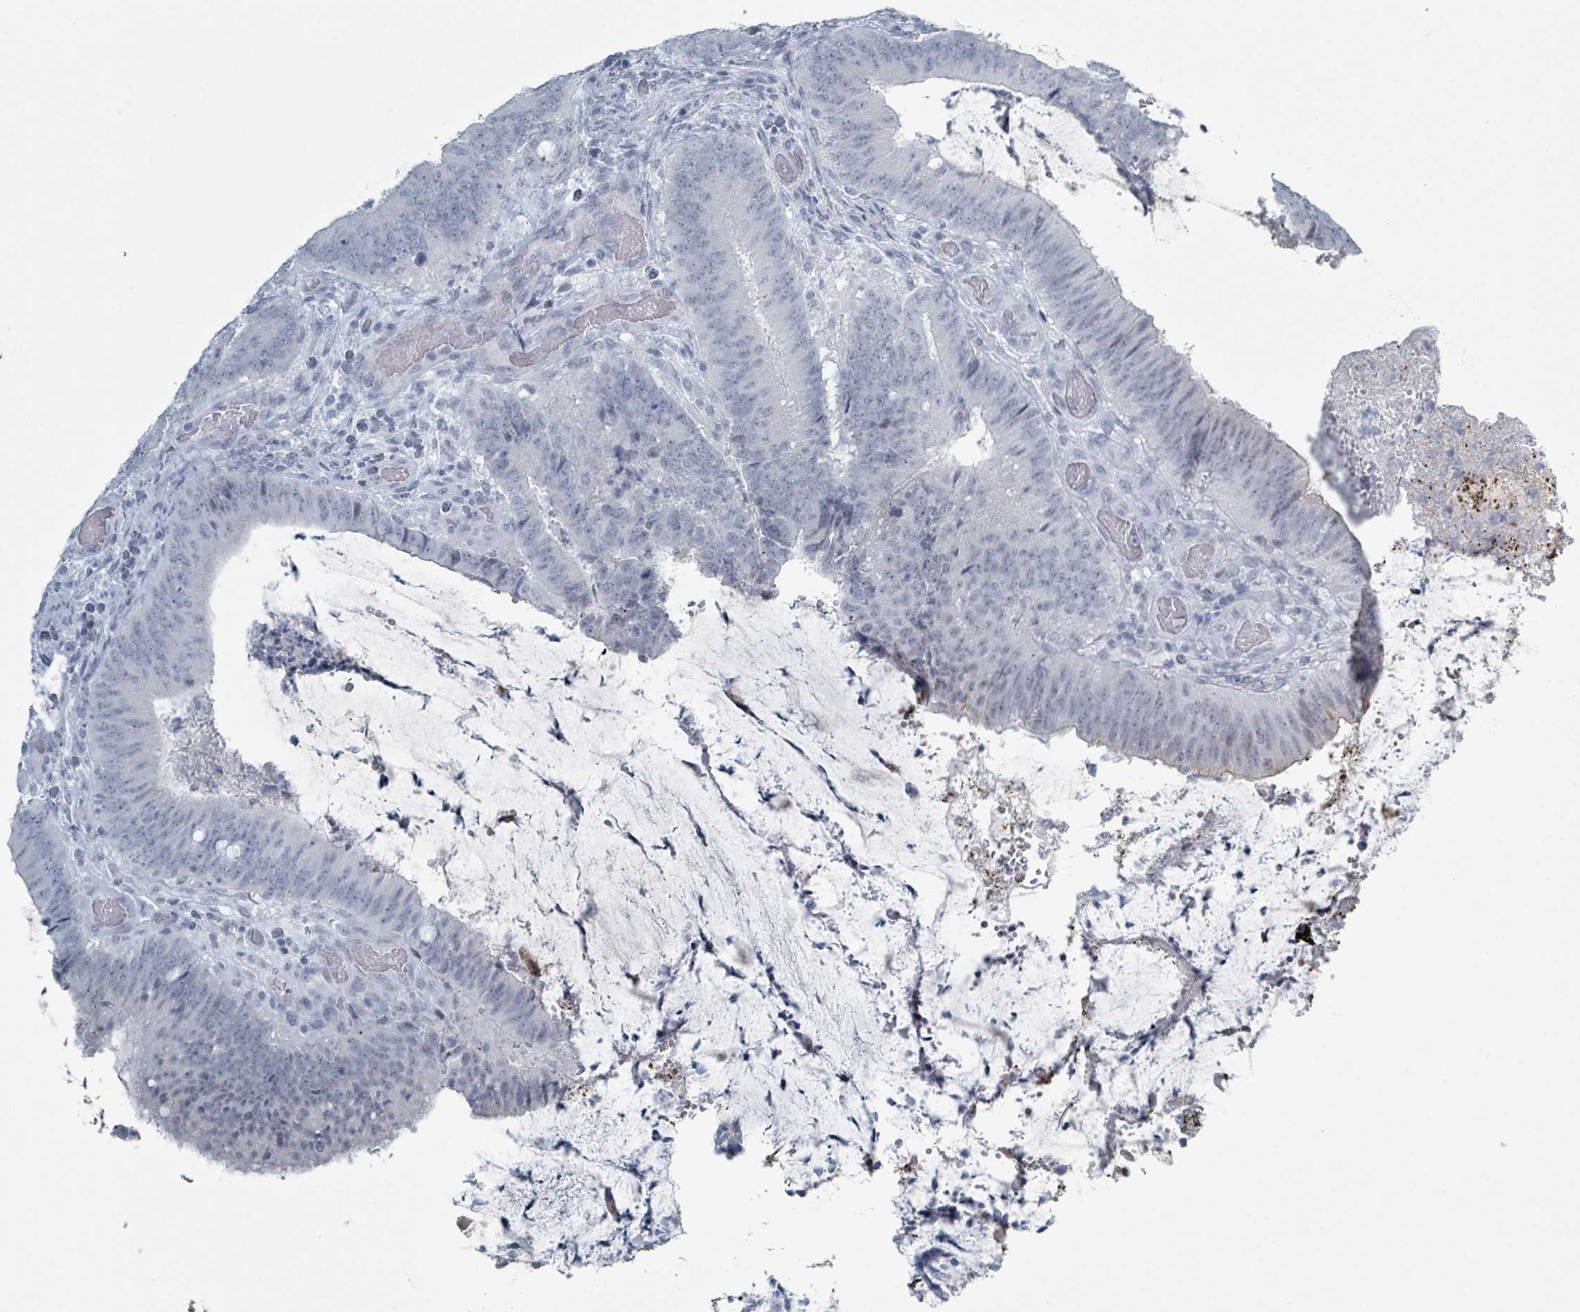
{"staining": {"intensity": "negative", "quantity": "none", "location": "none"}, "tissue": "colorectal cancer", "cell_type": "Tumor cells", "image_type": "cancer", "snomed": [{"axis": "morphology", "description": "Adenocarcinoma, NOS"}, {"axis": "topography", "description": "Colon"}], "caption": "Immunohistochemical staining of colorectal cancer (adenocarcinoma) exhibits no significant positivity in tumor cells.", "gene": "GPR15LG", "patient": {"sex": "female", "age": 43}}